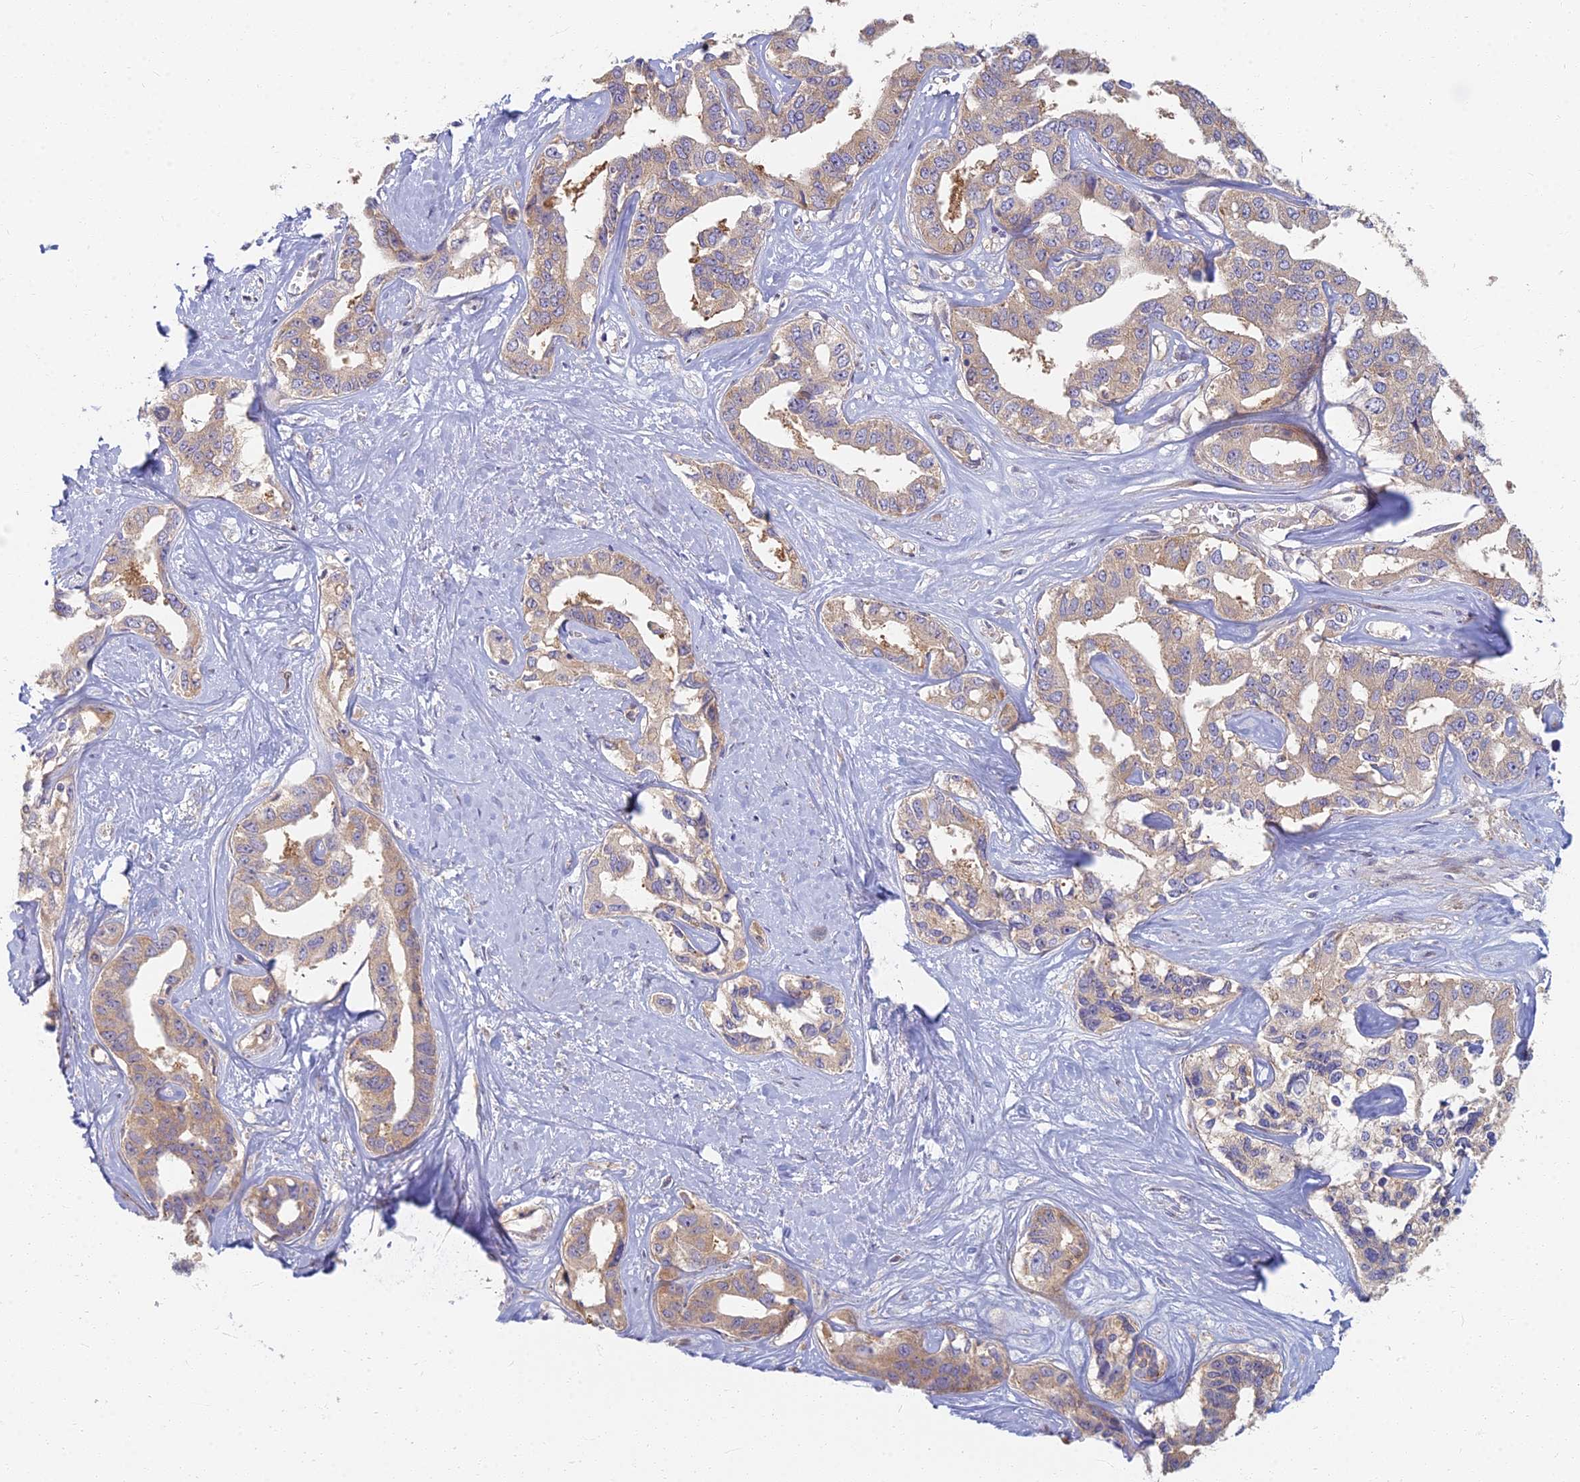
{"staining": {"intensity": "weak", "quantity": "<25%", "location": "cytoplasmic/membranous"}, "tissue": "liver cancer", "cell_type": "Tumor cells", "image_type": "cancer", "snomed": [{"axis": "morphology", "description": "Cholangiocarcinoma"}, {"axis": "topography", "description": "Liver"}], "caption": "A high-resolution photomicrograph shows immunohistochemistry staining of liver cholangiocarcinoma, which demonstrates no significant expression in tumor cells.", "gene": "RBSN", "patient": {"sex": "male", "age": 59}}